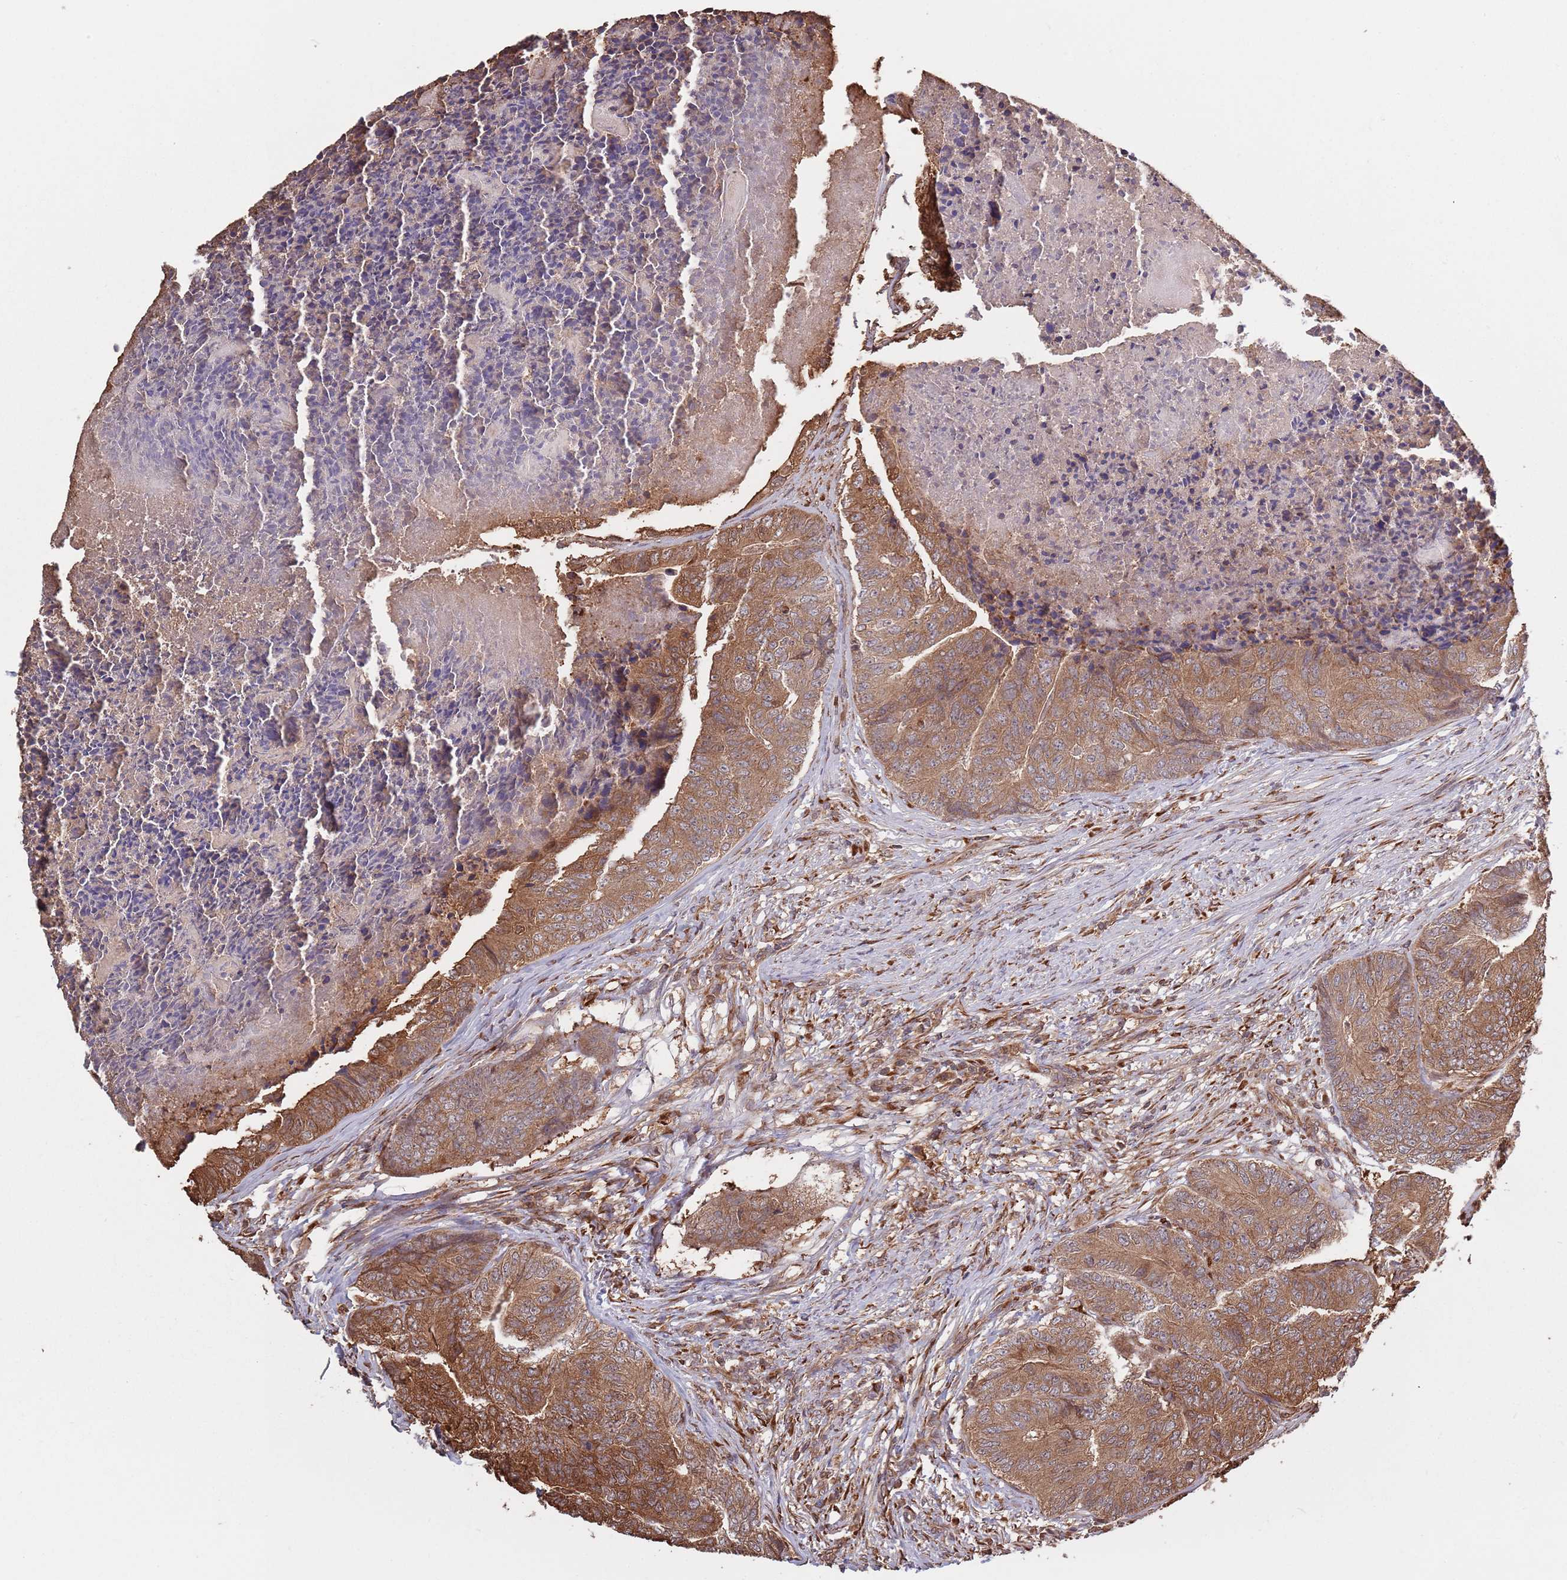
{"staining": {"intensity": "moderate", "quantity": ">75%", "location": "cytoplasmic/membranous"}, "tissue": "colorectal cancer", "cell_type": "Tumor cells", "image_type": "cancer", "snomed": [{"axis": "morphology", "description": "Adenocarcinoma, NOS"}, {"axis": "topography", "description": "Colon"}], "caption": "Moderate cytoplasmic/membranous positivity is identified in about >75% of tumor cells in colorectal adenocarcinoma. The protein is shown in brown color, while the nuclei are stained blue.", "gene": "COG4", "patient": {"sex": "female", "age": 67}}